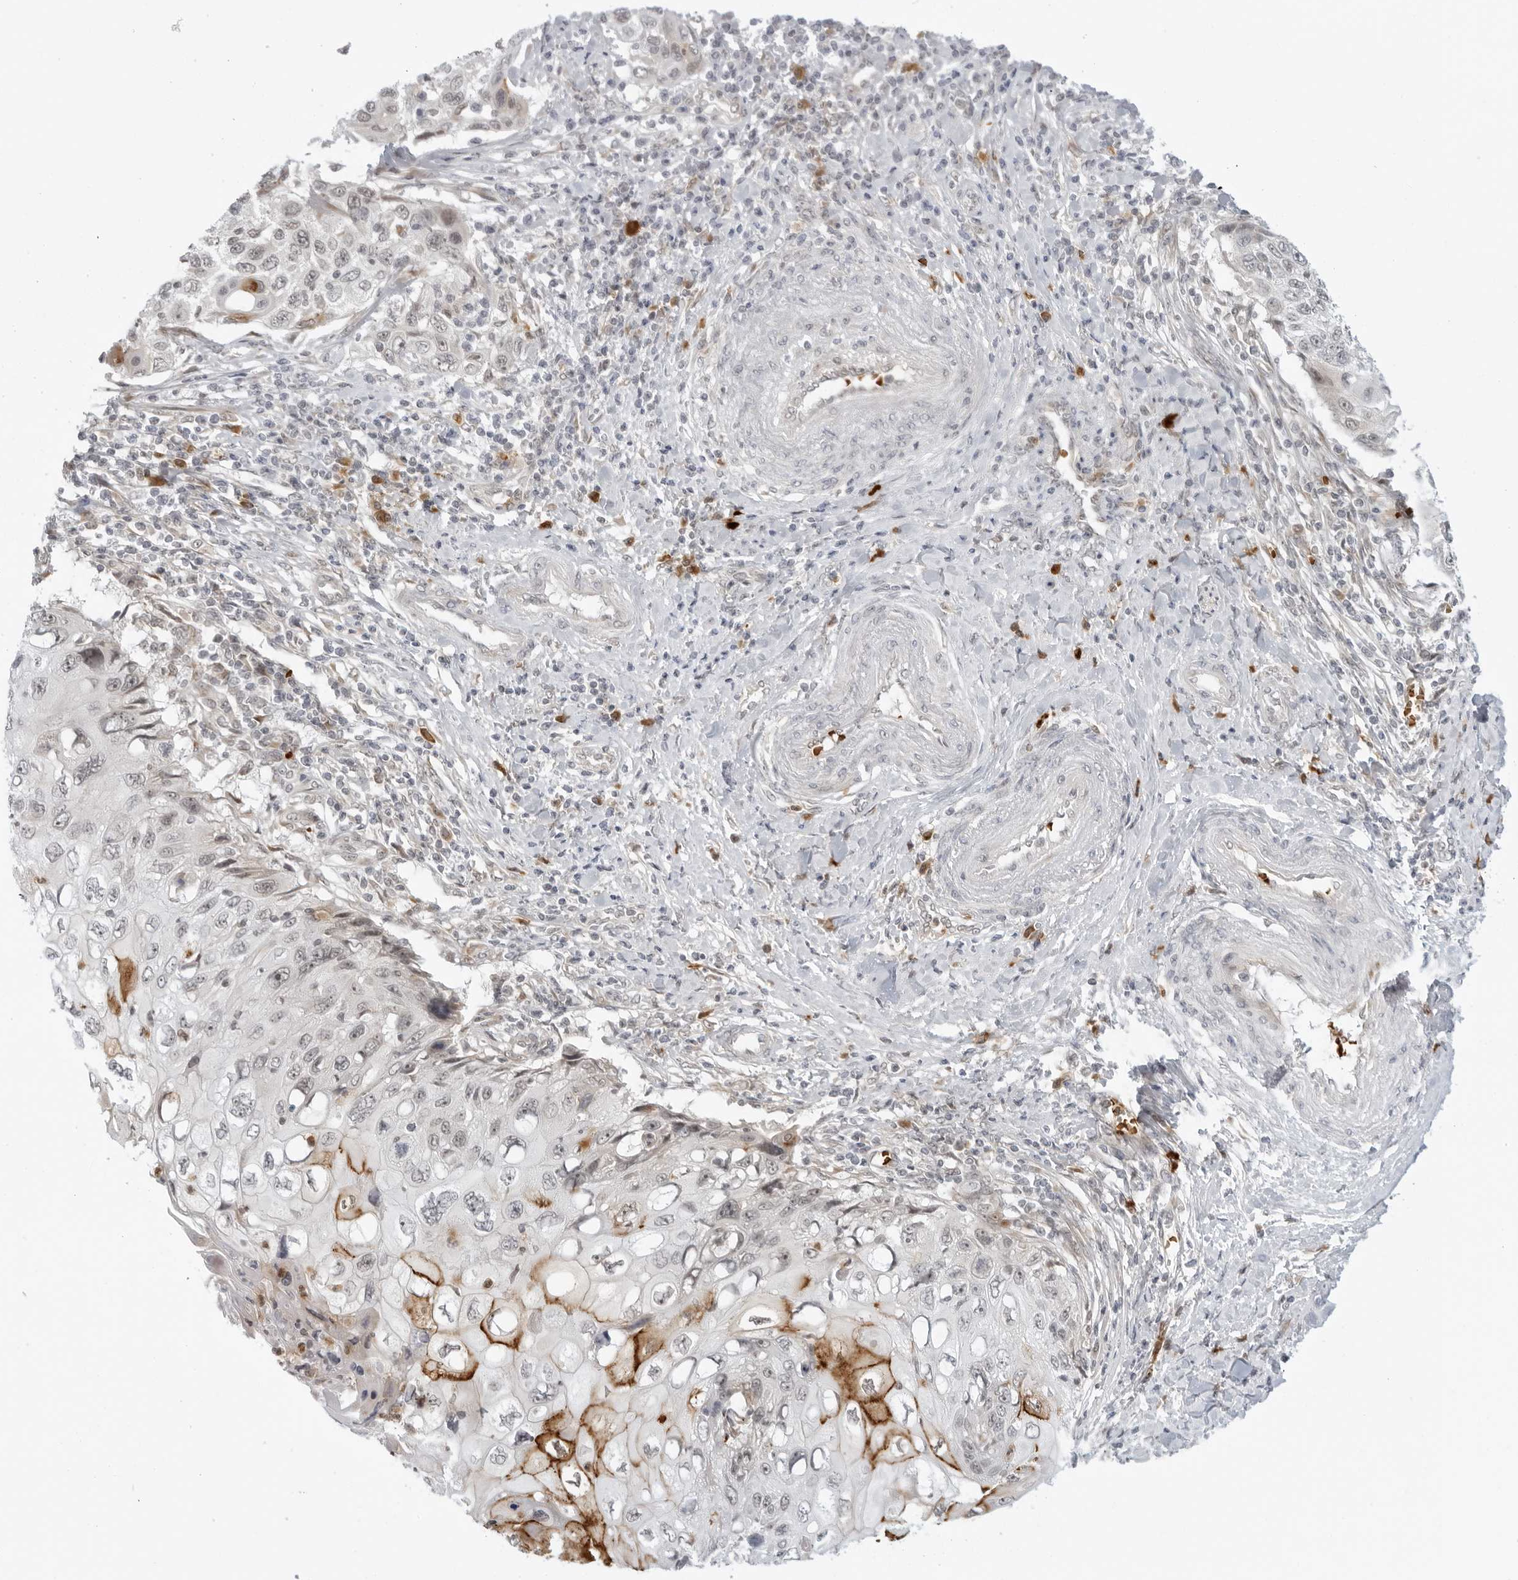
{"staining": {"intensity": "moderate", "quantity": "<25%", "location": "cytoplasmic/membranous,nuclear"}, "tissue": "cervical cancer", "cell_type": "Tumor cells", "image_type": "cancer", "snomed": [{"axis": "morphology", "description": "Squamous cell carcinoma, NOS"}, {"axis": "topography", "description": "Cervix"}], "caption": "About <25% of tumor cells in cervical squamous cell carcinoma exhibit moderate cytoplasmic/membranous and nuclear protein staining as visualized by brown immunohistochemical staining.", "gene": "SUGCT", "patient": {"sex": "female", "age": 70}}